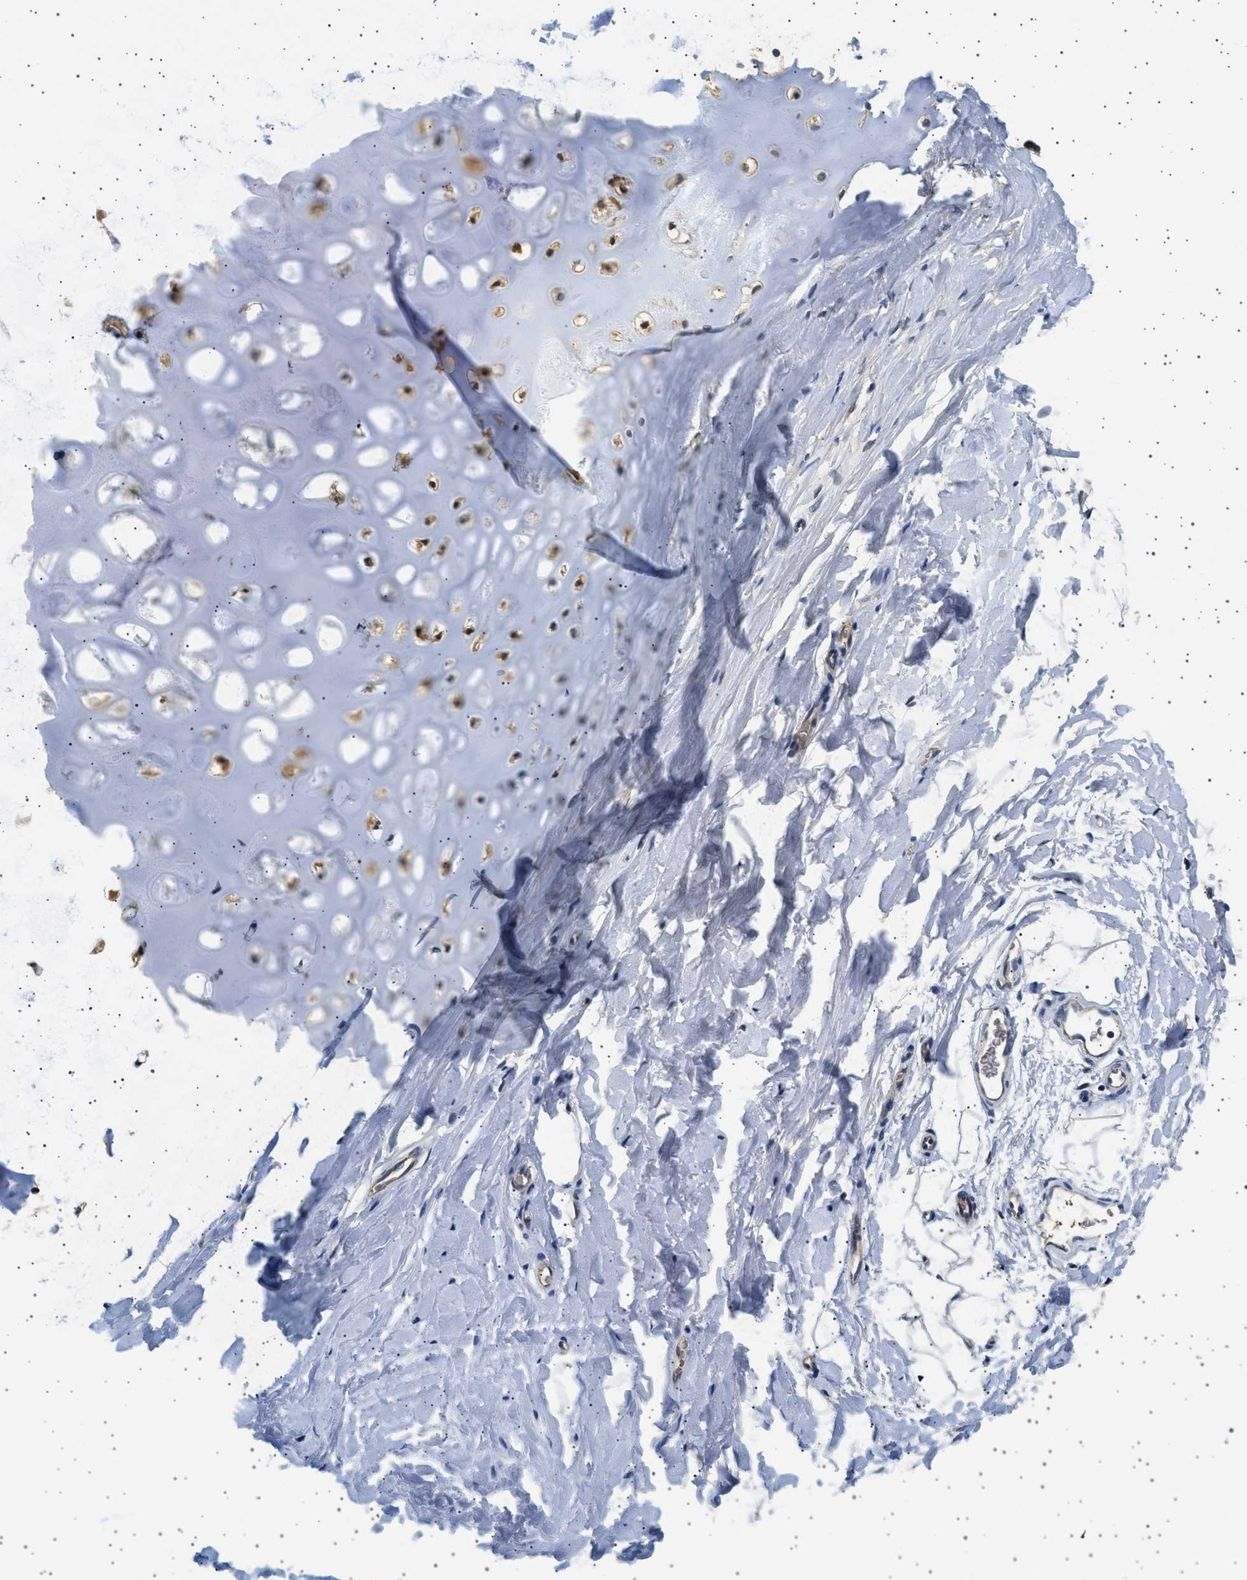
{"staining": {"intensity": "negative", "quantity": "none", "location": "none"}, "tissue": "adipose tissue", "cell_type": "Adipocytes", "image_type": "normal", "snomed": [{"axis": "morphology", "description": "Normal tissue, NOS"}, {"axis": "topography", "description": "Cartilage tissue"}, {"axis": "topography", "description": "Bronchus"}], "caption": "This is an immunohistochemistry (IHC) histopathology image of unremarkable human adipose tissue. There is no staining in adipocytes.", "gene": "PLPP6", "patient": {"sex": "female", "age": 53}}